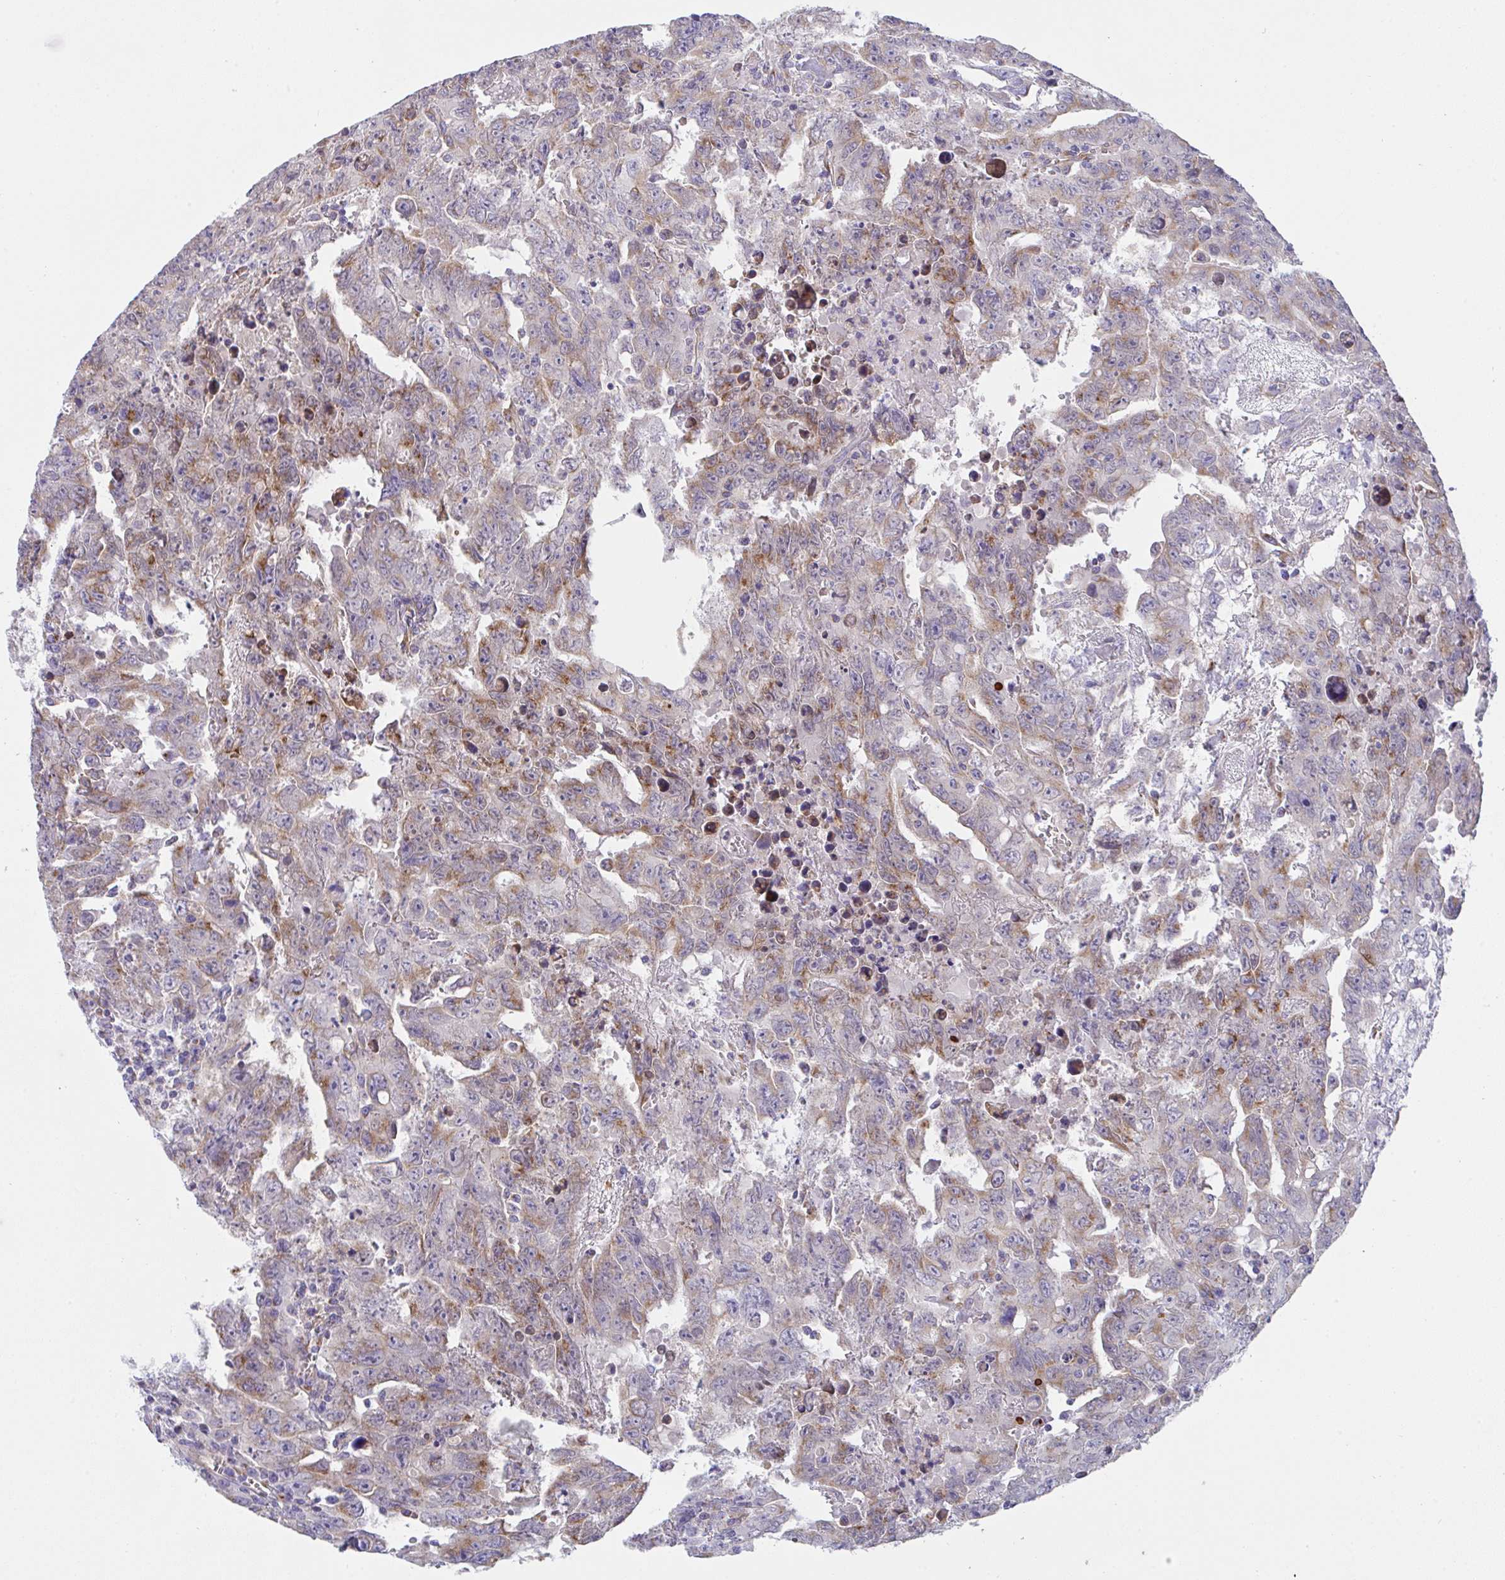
{"staining": {"intensity": "weak", "quantity": "25%-75%", "location": "cytoplasmic/membranous"}, "tissue": "testis cancer", "cell_type": "Tumor cells", "image_type": "cancer", "snomed": [{"axis": "morphology", "description": "Carcinoma, Embryonal, NOS"}, {"axis": "topography", "description": "Testis"}], "caption": "High-magnification brightfield microscopy of testis cancer stained with DAB (3,3'-diaminobenzidine) (brown) and counterstained with hematoxylin (blue). tumor cells exhibit weak cytoplasmic/membranous staining is seen in about25%-75% of cells.", "gene": "MIA3", "patient": {"sex": "male", "age": 24}}